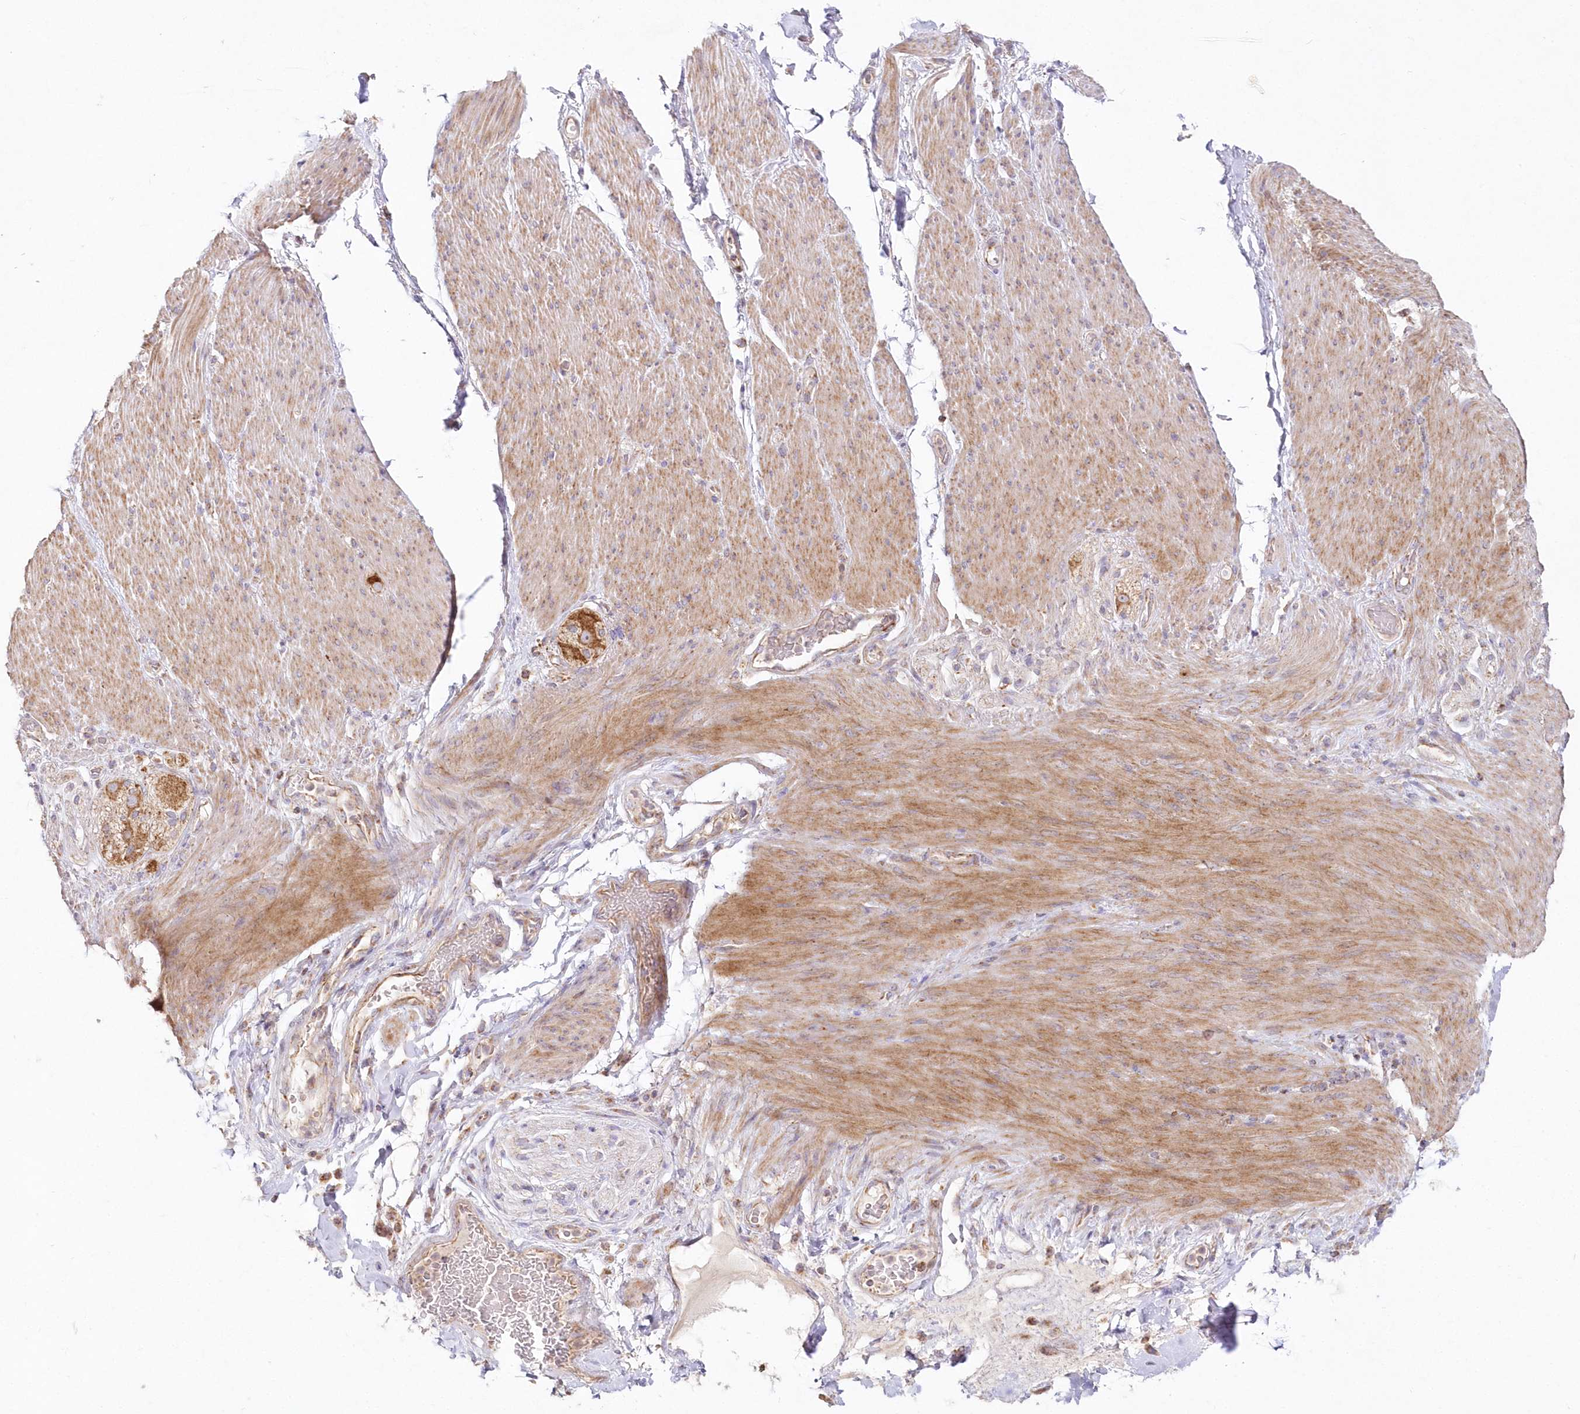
{"staining": {"intensity": "negative", "quantity": "none", "location": "none"}, "tissue": "adipose tissue", "cell_type": "Adipocytes", "image_type": "normal", "snomed": [{"axis": "morphology", "description": "Normal tissue, NOS"}, {"axis": "topography", "description": "Colon"}, {"axis": "topography", "description": "Peripheral nerve tissue"}], "caption": "Adipose tissue stained for a protein using IHC shows no positivity adipocytes.", "gene": "DNA2", "patient": {"sex": "female", "age": 61}}